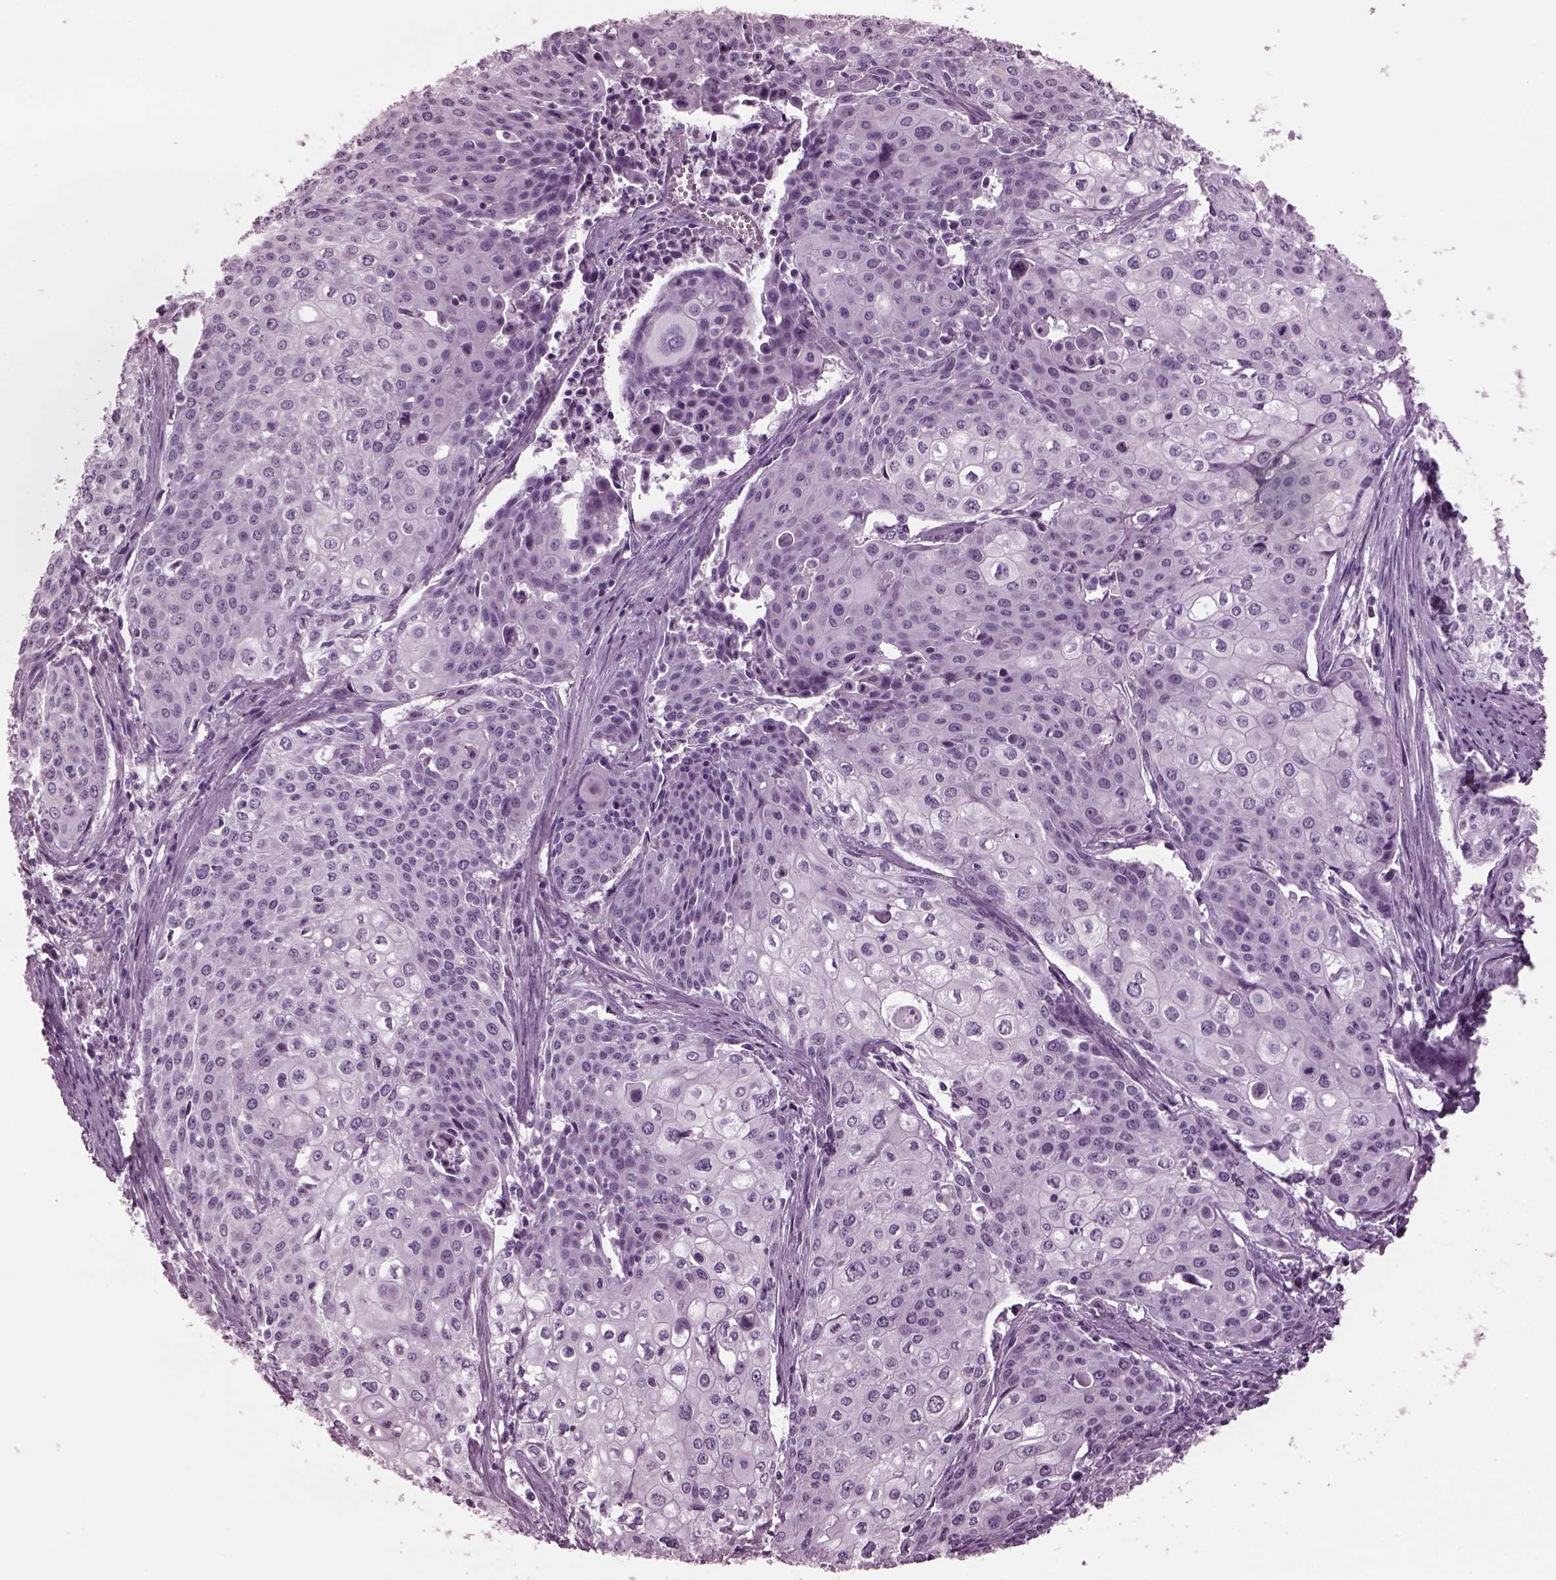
{"staining": {"intensity": "negative", "quantity": "none", "location": "none"}, "tissue": "cervical cancer", "cell_type": "Tumor cells", "image_type": "cancer", "snomed": [{"axis": "morphology", "description": "Squamous cell carcinoma, NOS"}, {"axis": "topography", "description": "Cervix"}], "caption": "Immunohistochemistry micrograph of human cervical cancer (squamous cell carcinoma) stained for a protein (brown), which reveals no positivity in tumor cells. (Brightfield microscopy of DAB IHC at high magnification).", "gene": "TPPP2", "patient": {"sex": "female", "age": 39}}